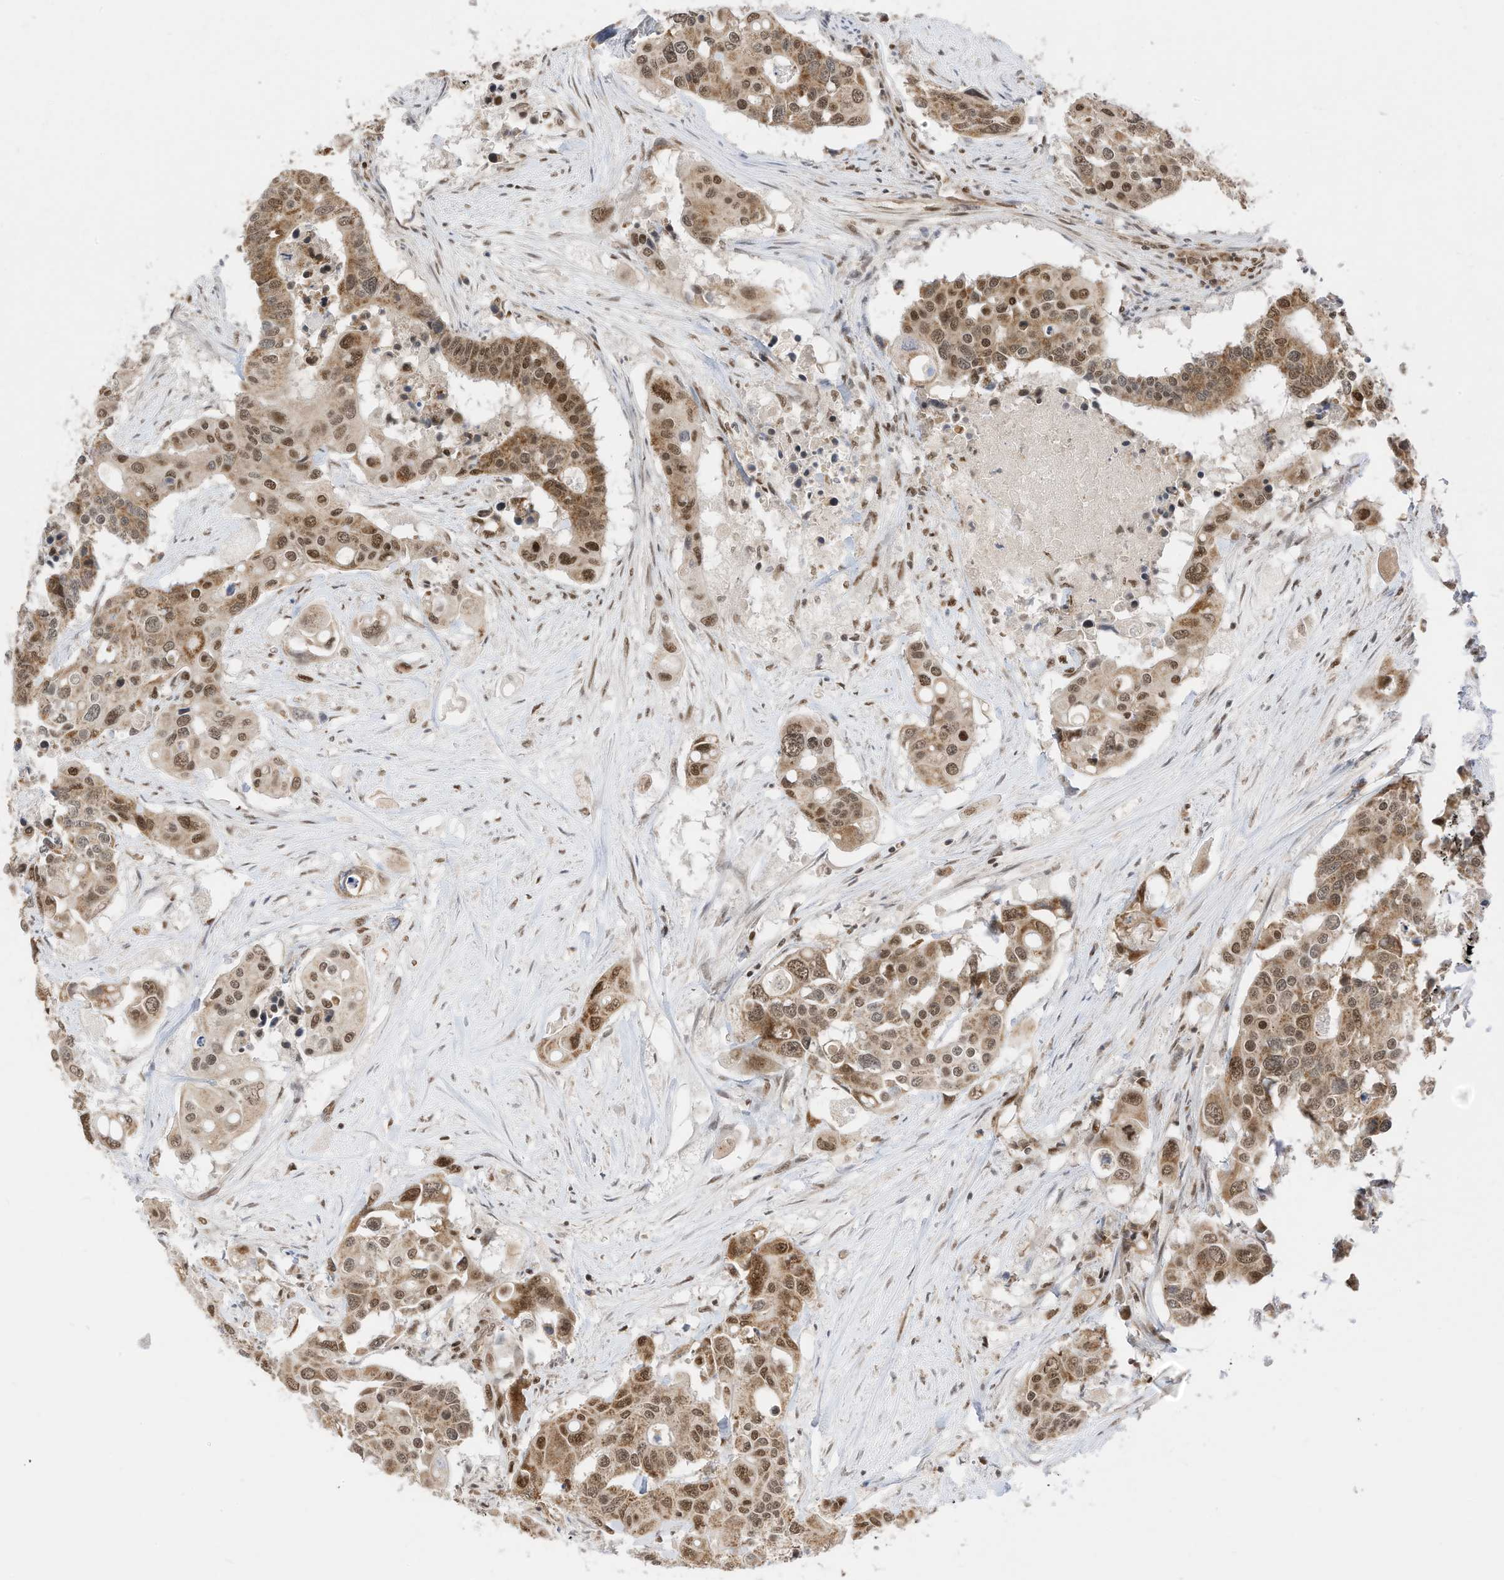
{"staining": {"intensity": "moderate", "quantity": ">75%", "location": "cytoplasmic/membranous,nuclear"}, "tissue": "colorectal cancer", "cell_type": "Tumor cells", "image_type": "cancer", "snomed": [{"axis": "morphology", "description": "Adenocarcinoma, NOS"}, {"axis": "topography", "description": "Colon"}], "caption": "About >75% of tumor cells in colorectal adenocarcinoma show moderate cytoplasmic/membranous and nuclear protein staining as visualized by brown immunohistochemical staining.", "gene": "AURKAIP1", "patient": {"sex": "male", "age": 77}}